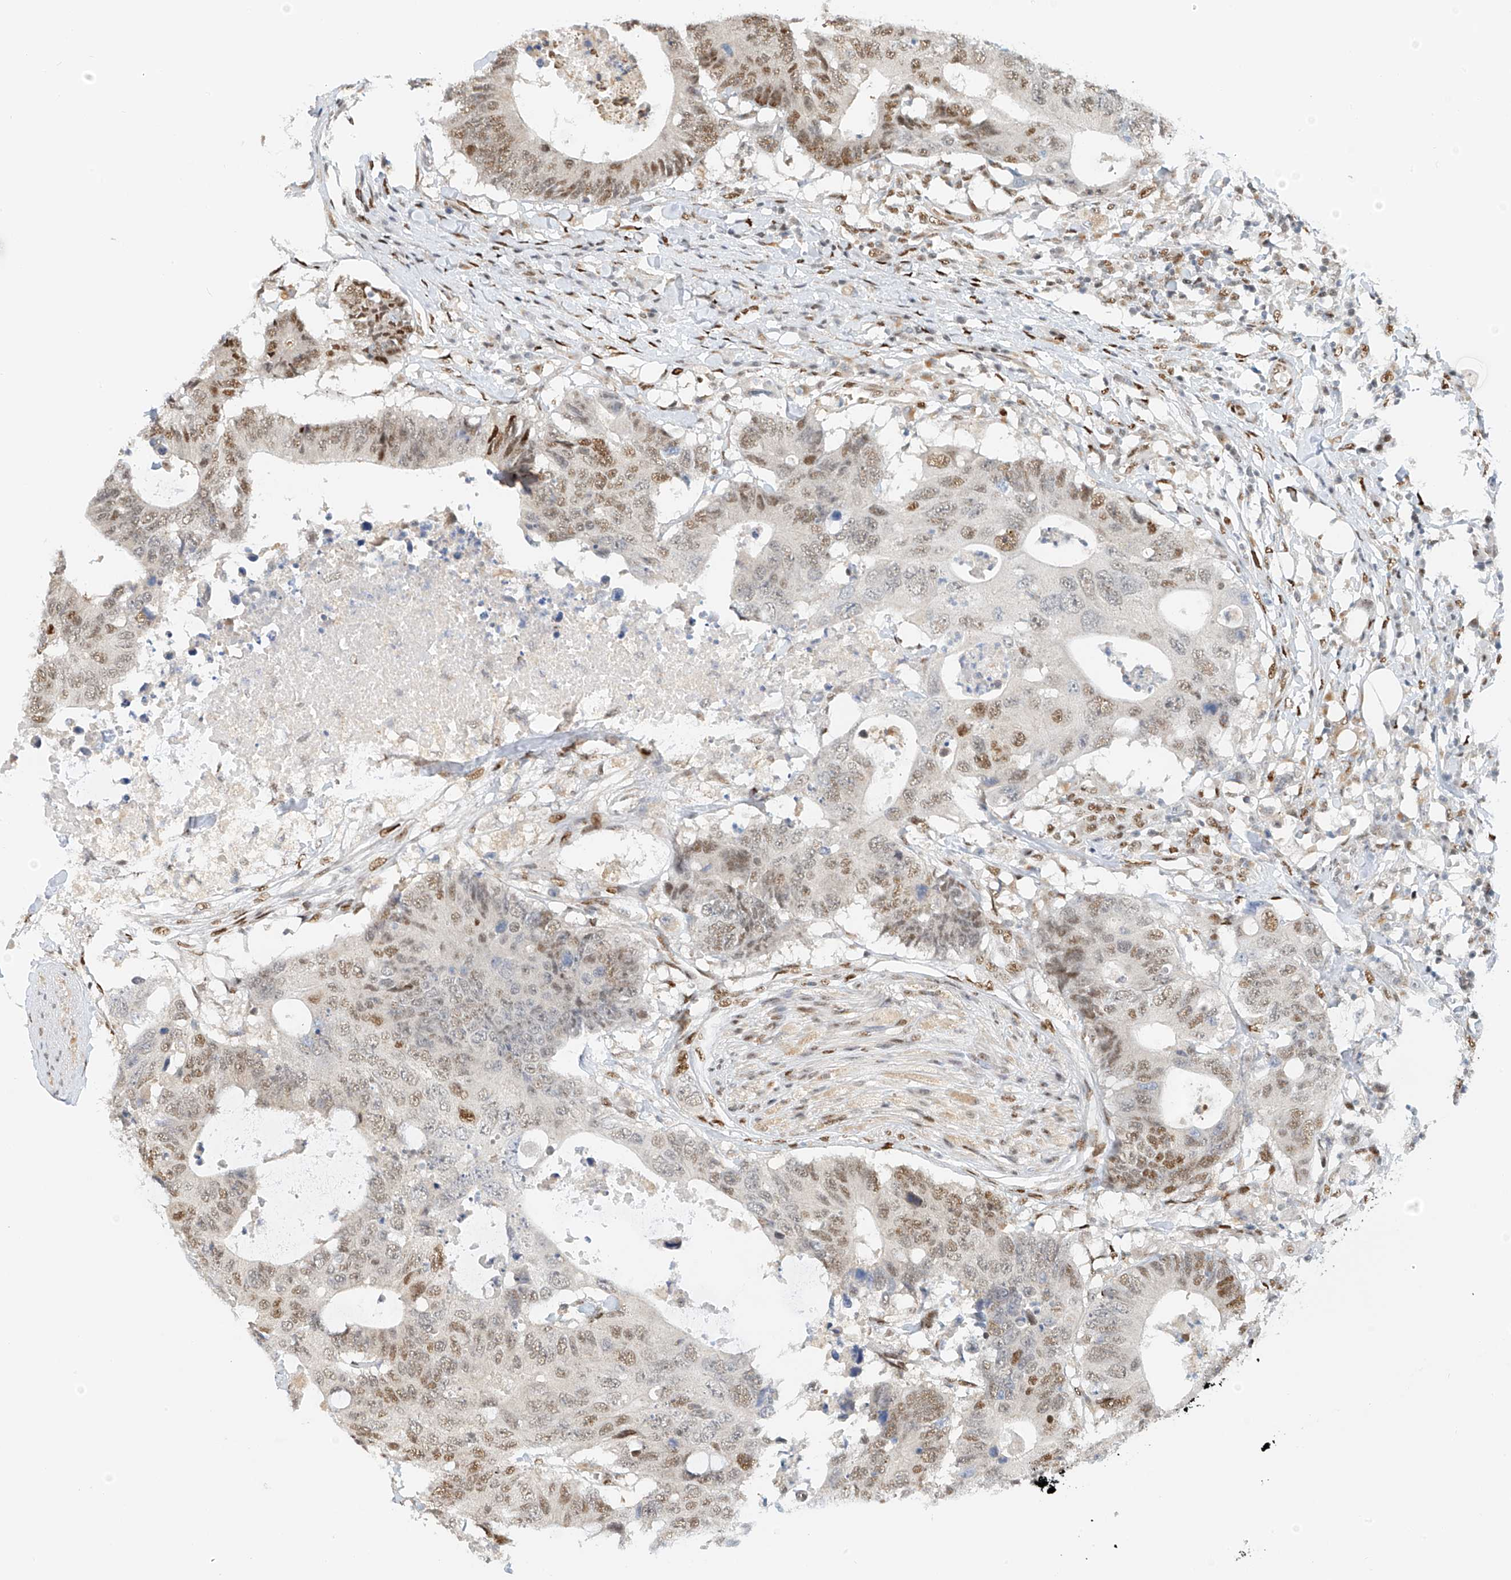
{"staining": {"intensity": "moderate", "quantity": ">75%", "location": "nuclear"}, "tissue": "colorectal cancer", "cell_type": "Tumor cells", "image_type": "cancer", "snomed": [{"axis": "morphology", "description": "Adenocarcinoma, NOS"}, {"axis": "topography", "description": "Colon"}], "caption": "Colorectal cancer (adenocarcinoma) stained for a protein (brown) shows moderate nuclear positive staining in about >75% of tumor cells.", "gene": "ZNF514", "patient": {"sex": "male", "age": 71}}